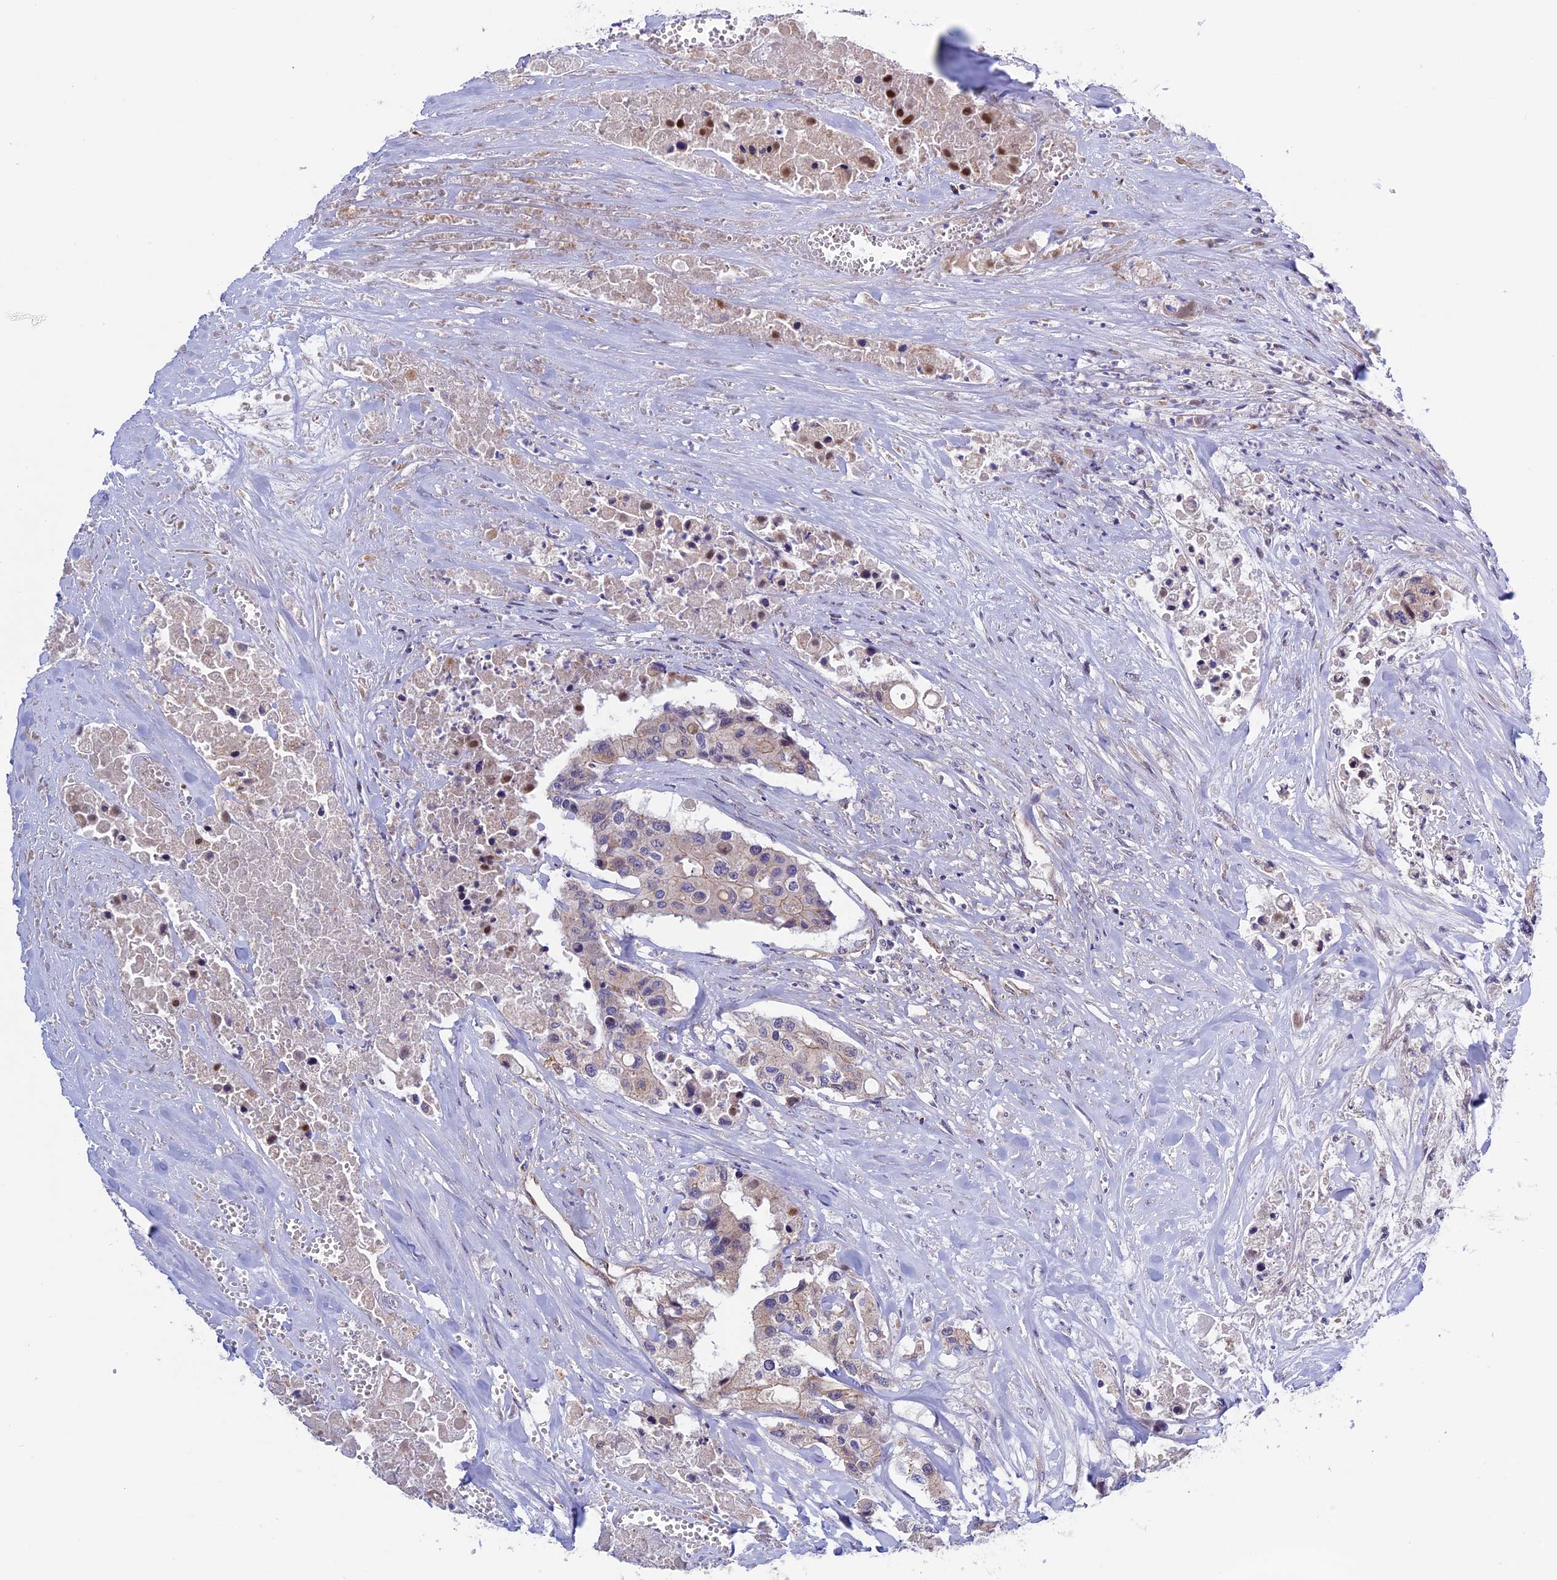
{"staining": {"intensity": "weak", "quantity": "25%-75%", "location": "cytoplasmic/membranous"}, "tissue": "colorectal cancer", "cell_type": "Tumor cells", "image_type": "cancer", "snomed": [{"axis": "morphology", "description": "Adenocarcinoma, NOS"}, {"axis": "topography", "description": "Colon"}], "caption": "A brown stain highlights weak cytoplasmic/membranous expression of a protein in human colorectal cancer (adenocarcinoma) tumor cells.", "gene": "ETFDH", "patient": {"sex": "male", "age": 77}}